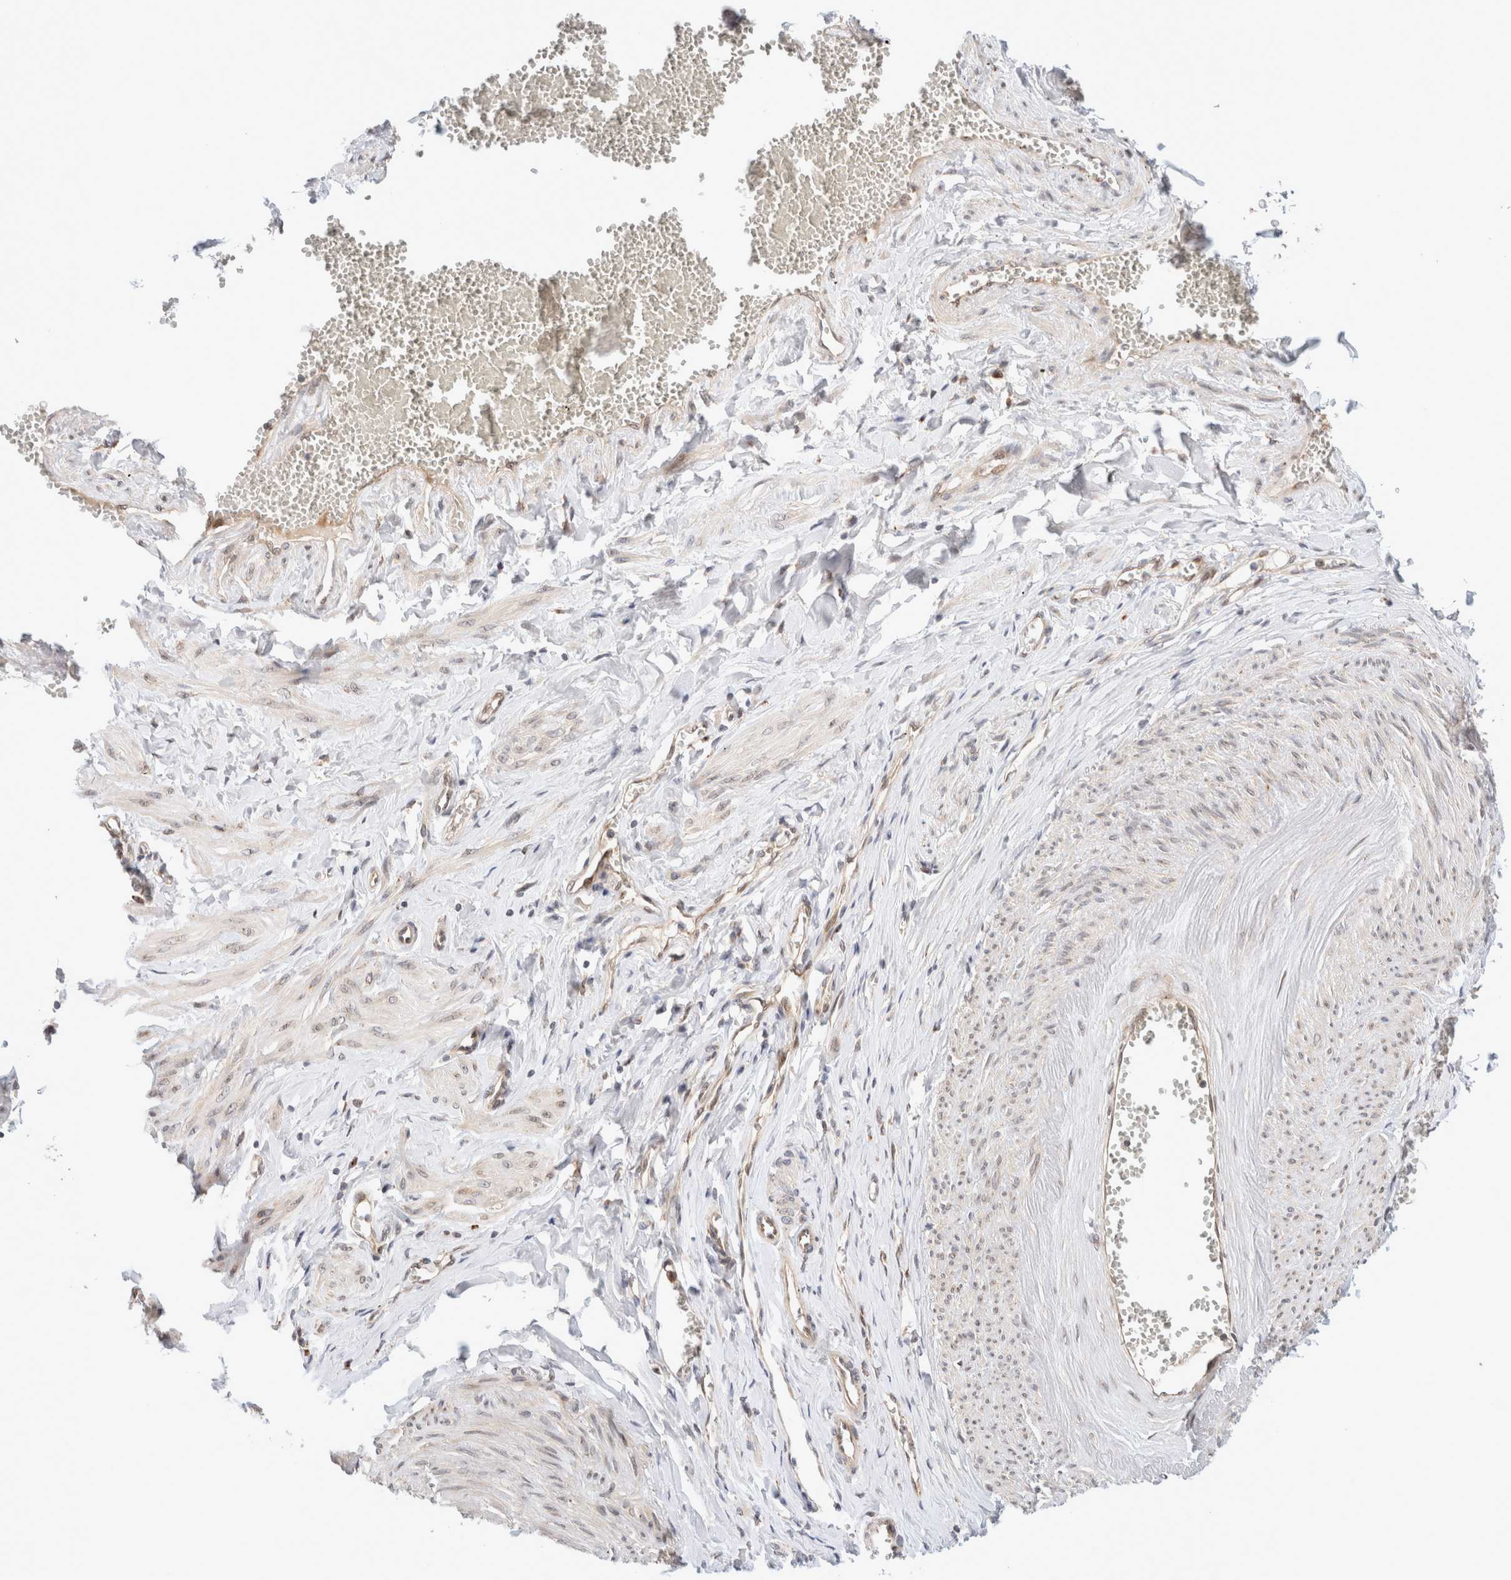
{"staining": {"intensity": "moderate", "quantity": "<25%", "location": "cytoplasmic/membranous"}, "tissue": "adipose tissue", "cell_type": "Adipocytes", "image_type": "normal", "snomed": [{"axis": "morphology", "description": "Normal tissue, NOS"}, {"axis": "topography", "description": "Vascular tissue"}, {"axis": "topography", "description": "Fallopian tube"}, {"axis": "topography", "description": "Ovary"}], "caption": "Benign adipose tissue reveals moderate cytoplasmic/membranous expression in approximately <25% of adipocytes, visualized by immunohistochemistry. Using DAB (brown) and hematoxylin (blue) stains, captured at high magnification using brightfield microscopy.", "gene": "GCN1", "patient": {"sex": "female", "age": 67}}